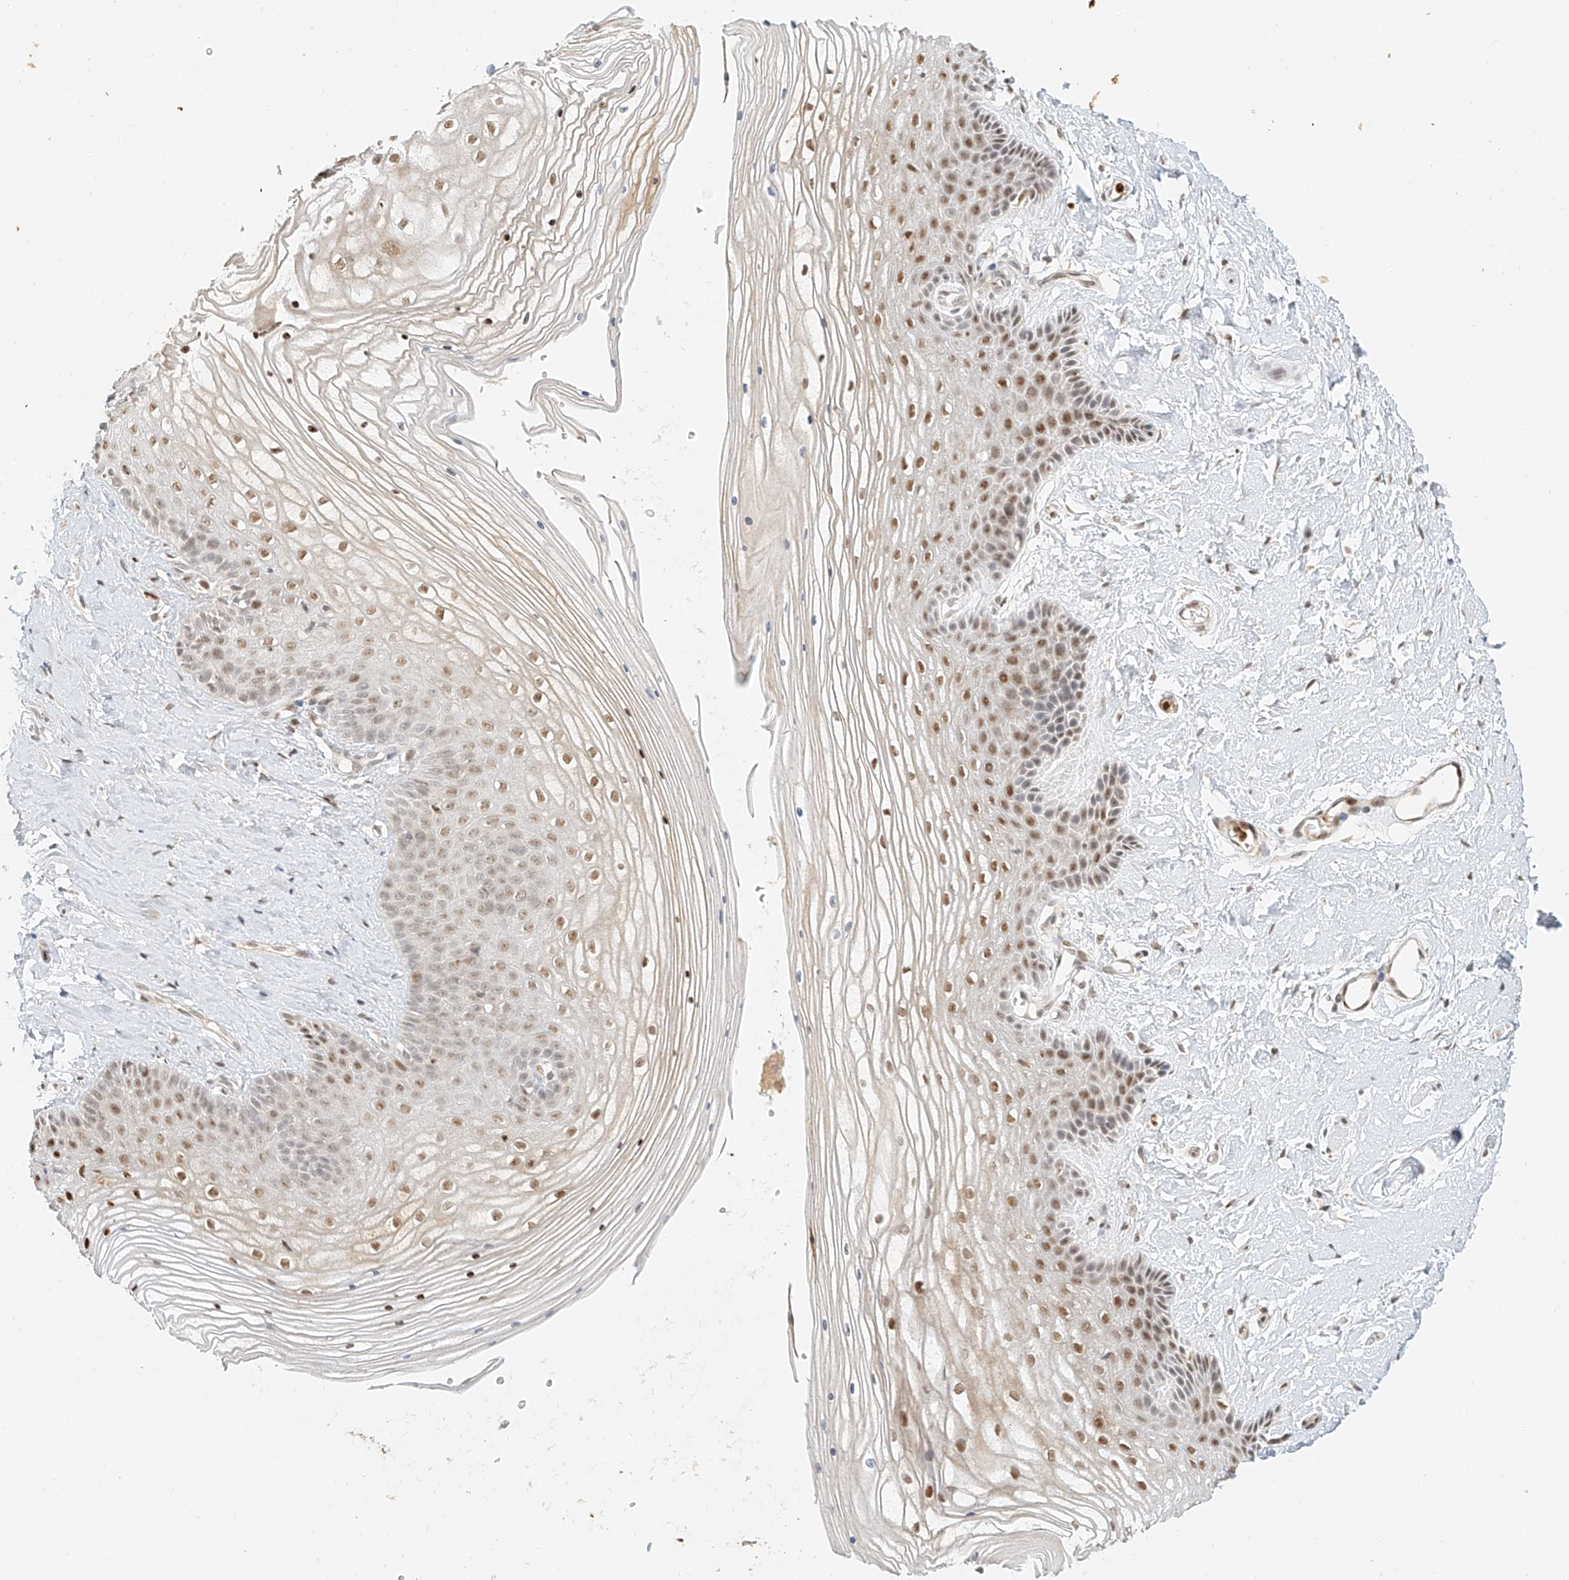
{"staining": {"intensity": "strong", "quantity": ">75%", "location": "nuclear"}, "tissue": "vagina", "cell_type": "Squamous epithelial cells", "image_type": "normal", "snomed": [{"axis": "morphology", "description": "Normal tissue, NOS"}, {"axis": "topography", "description": "Vagina"}, {"axis": "topography", "description": "Cervix"}], "caption": "Immunohistochemical staining of normal human vagina shows high levels of strong nuclear positivity in approximately >75% of squamous epithelial cells.", "gene": "CXorf58", "patient": {"sex": "female", "age": 40}}